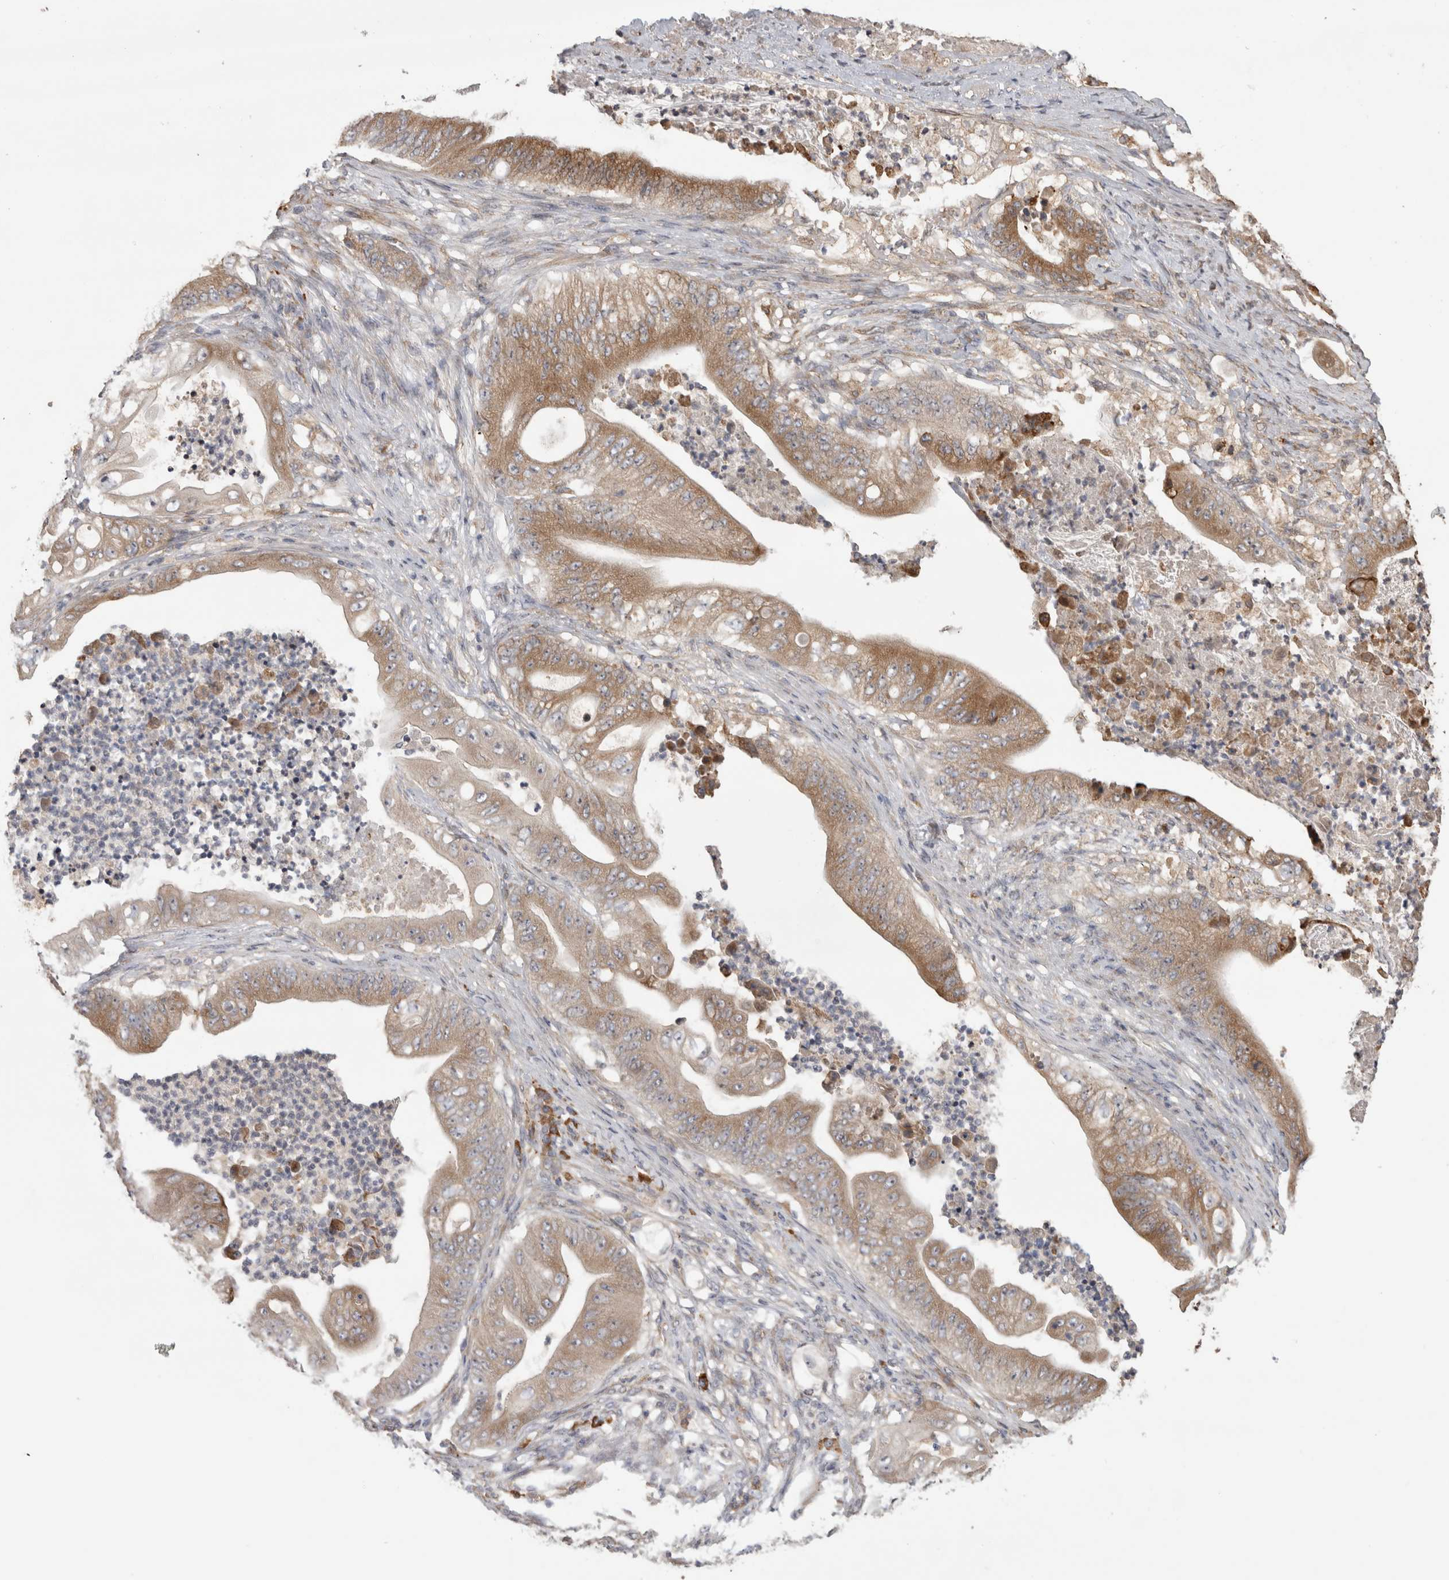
{"staining": {"intensity": "moderate", "quantity": ">75%", "location": "cytoplasmic/membranous"}, "tissue": "stomach cancer", "cell_type": "Tumor cells", "image_type": "cancer", "snomed": [{"axis": "morphology", "description": "Adenocarcinoma, NOS"}, {"axis": "topography", "description": "Stomach"}], "caption": "Stomach cancer (adenocarcinoma) was stained to show a protein in brown. There is medium levels of moderate cytoplasmic/membranous staining in approximately >75% of tumor cells. (Stains: DAB in brown, nuclei in blue, Microscopy: brightfield microscopy at high magnification).", "gene": "TBCE", "patient": {"sex": "female", "age": 73}}